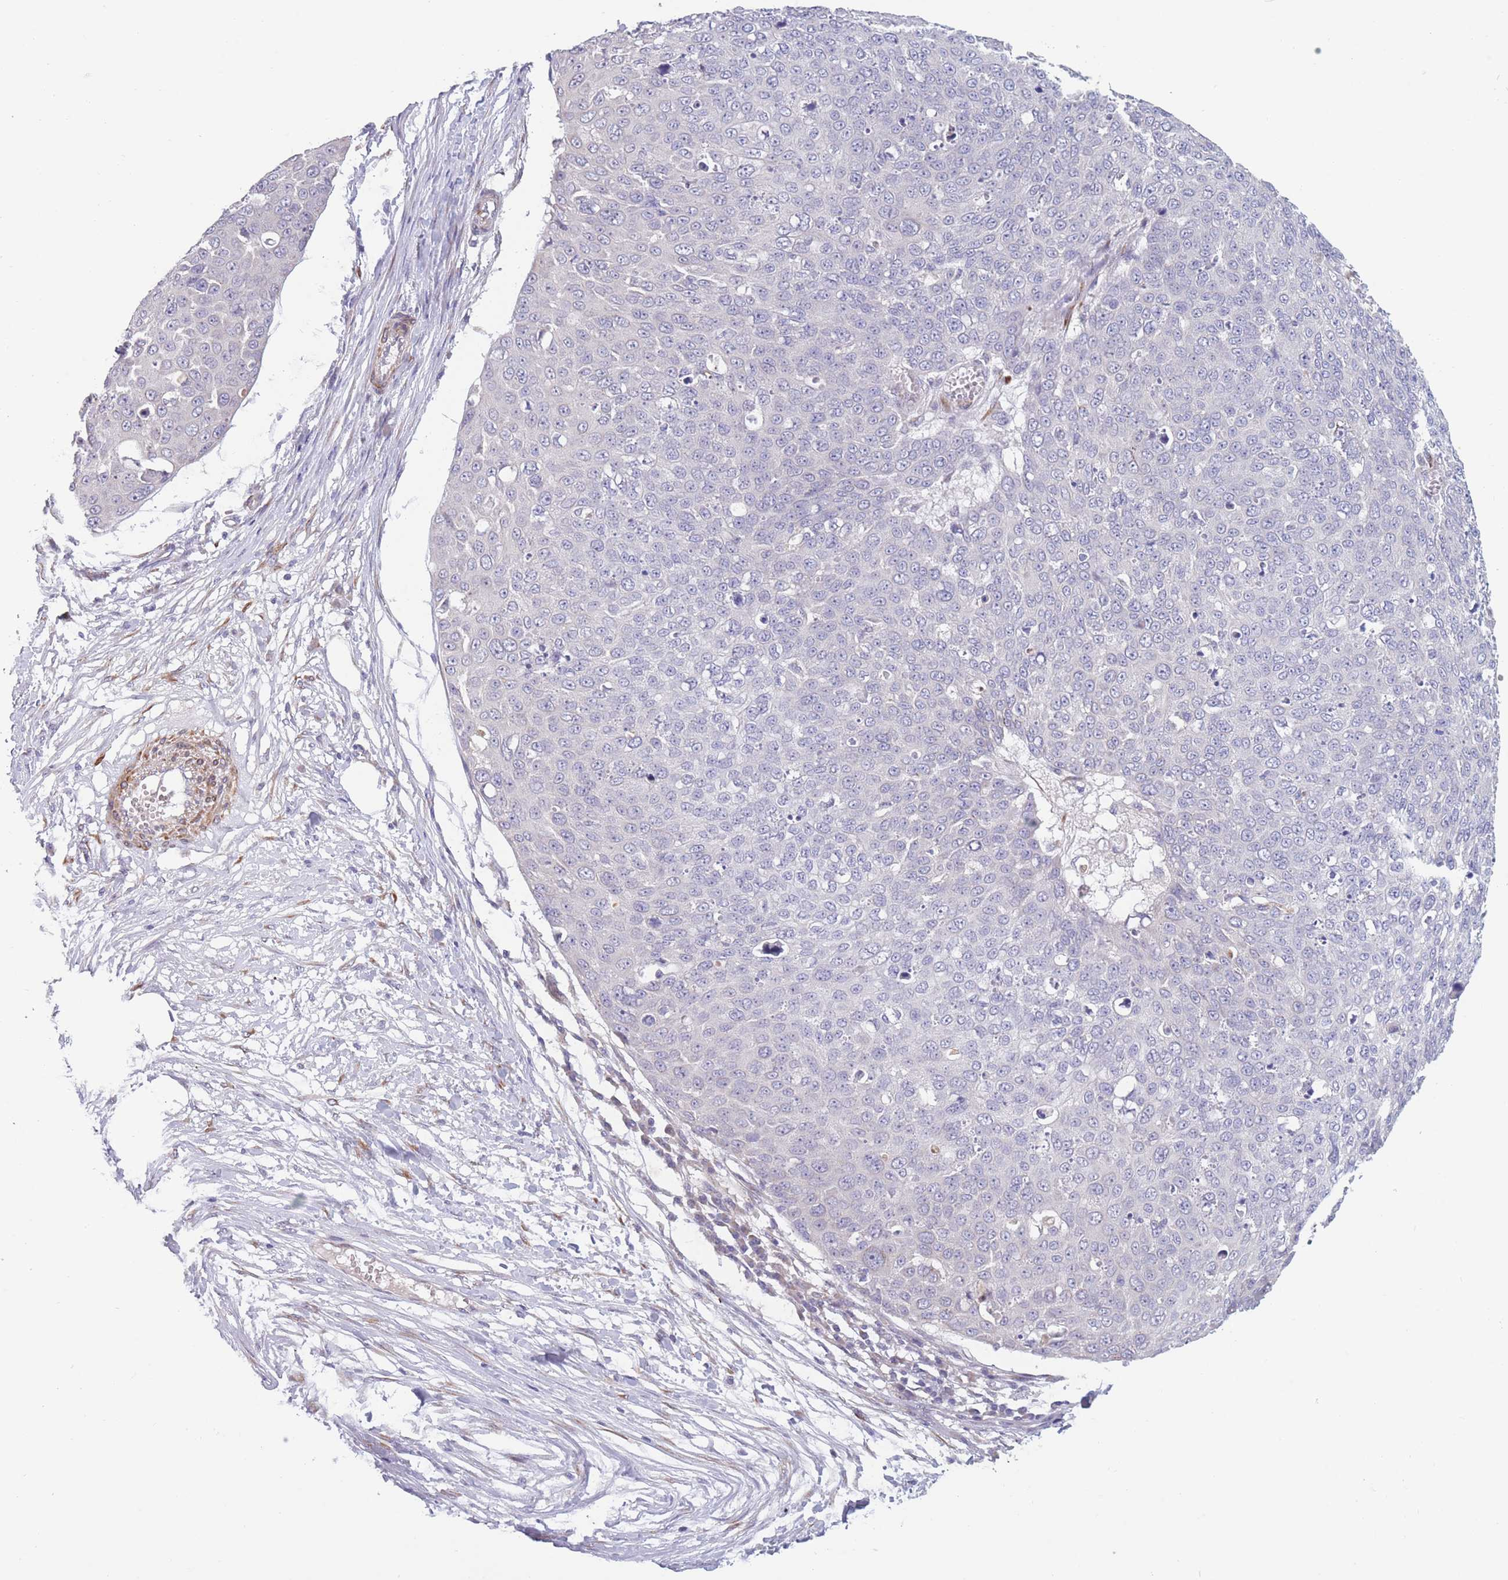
{"staining": {"intensity": "negative", "quantity": "none", "location": "none"}, "tissue": "skin cancer", "cell_type": "Tumor cells", "image_type": "cancer", "snomed": [{"axis": "morphology", "description": "Squamous cell carcinoma, NOS"}, {"axis": "topography", "description": "Skin"}], "caption": "IHC histopathology image of neoplastic tissue: squamous cell carcinoma (skin) stained with DAB (3,3'-diaminobenzidine) demonstrates no significant protein expression in tumor cells.", "gene": "CCNQ", "patient": {"sex": "male", "age": 71}}